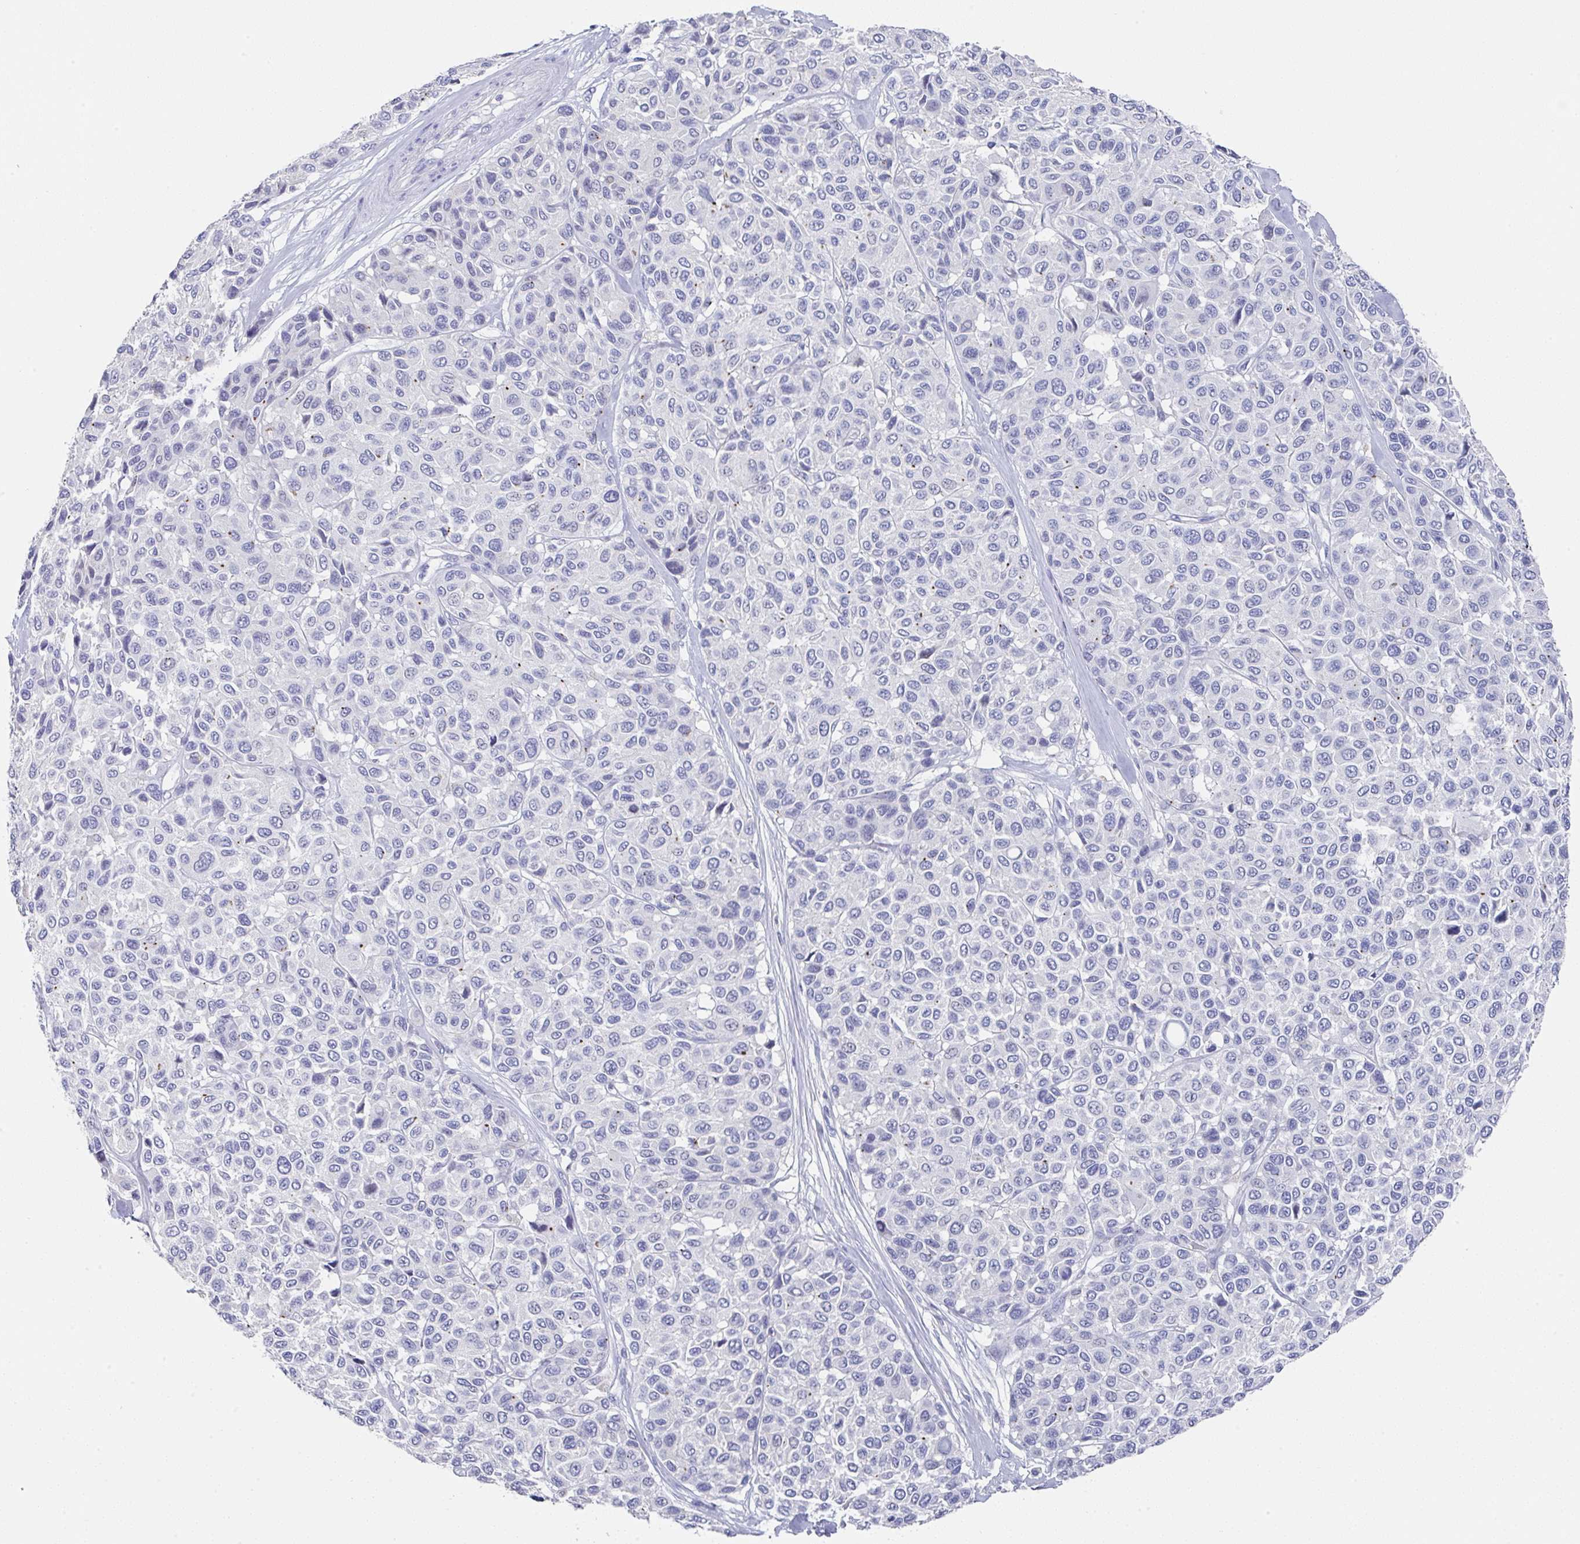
{"staining": {"intensity": "negative", "quantity": "none", "location": "none"}, "tissue": "melanoma", "cell_type": "Tumor cells", "image_type": "cancer", "snomed": [{"axis": "morphology", "description": "Malignant melanoma, NOS"}, {"axis": "topography", "description": "Skin"}], "caption": "Melanoma was stained to show a protein in brown. There is no significant expression in tumor cells.", "gene": "TNFRSF8", "patient": {"sex": "female", "age": 66}}